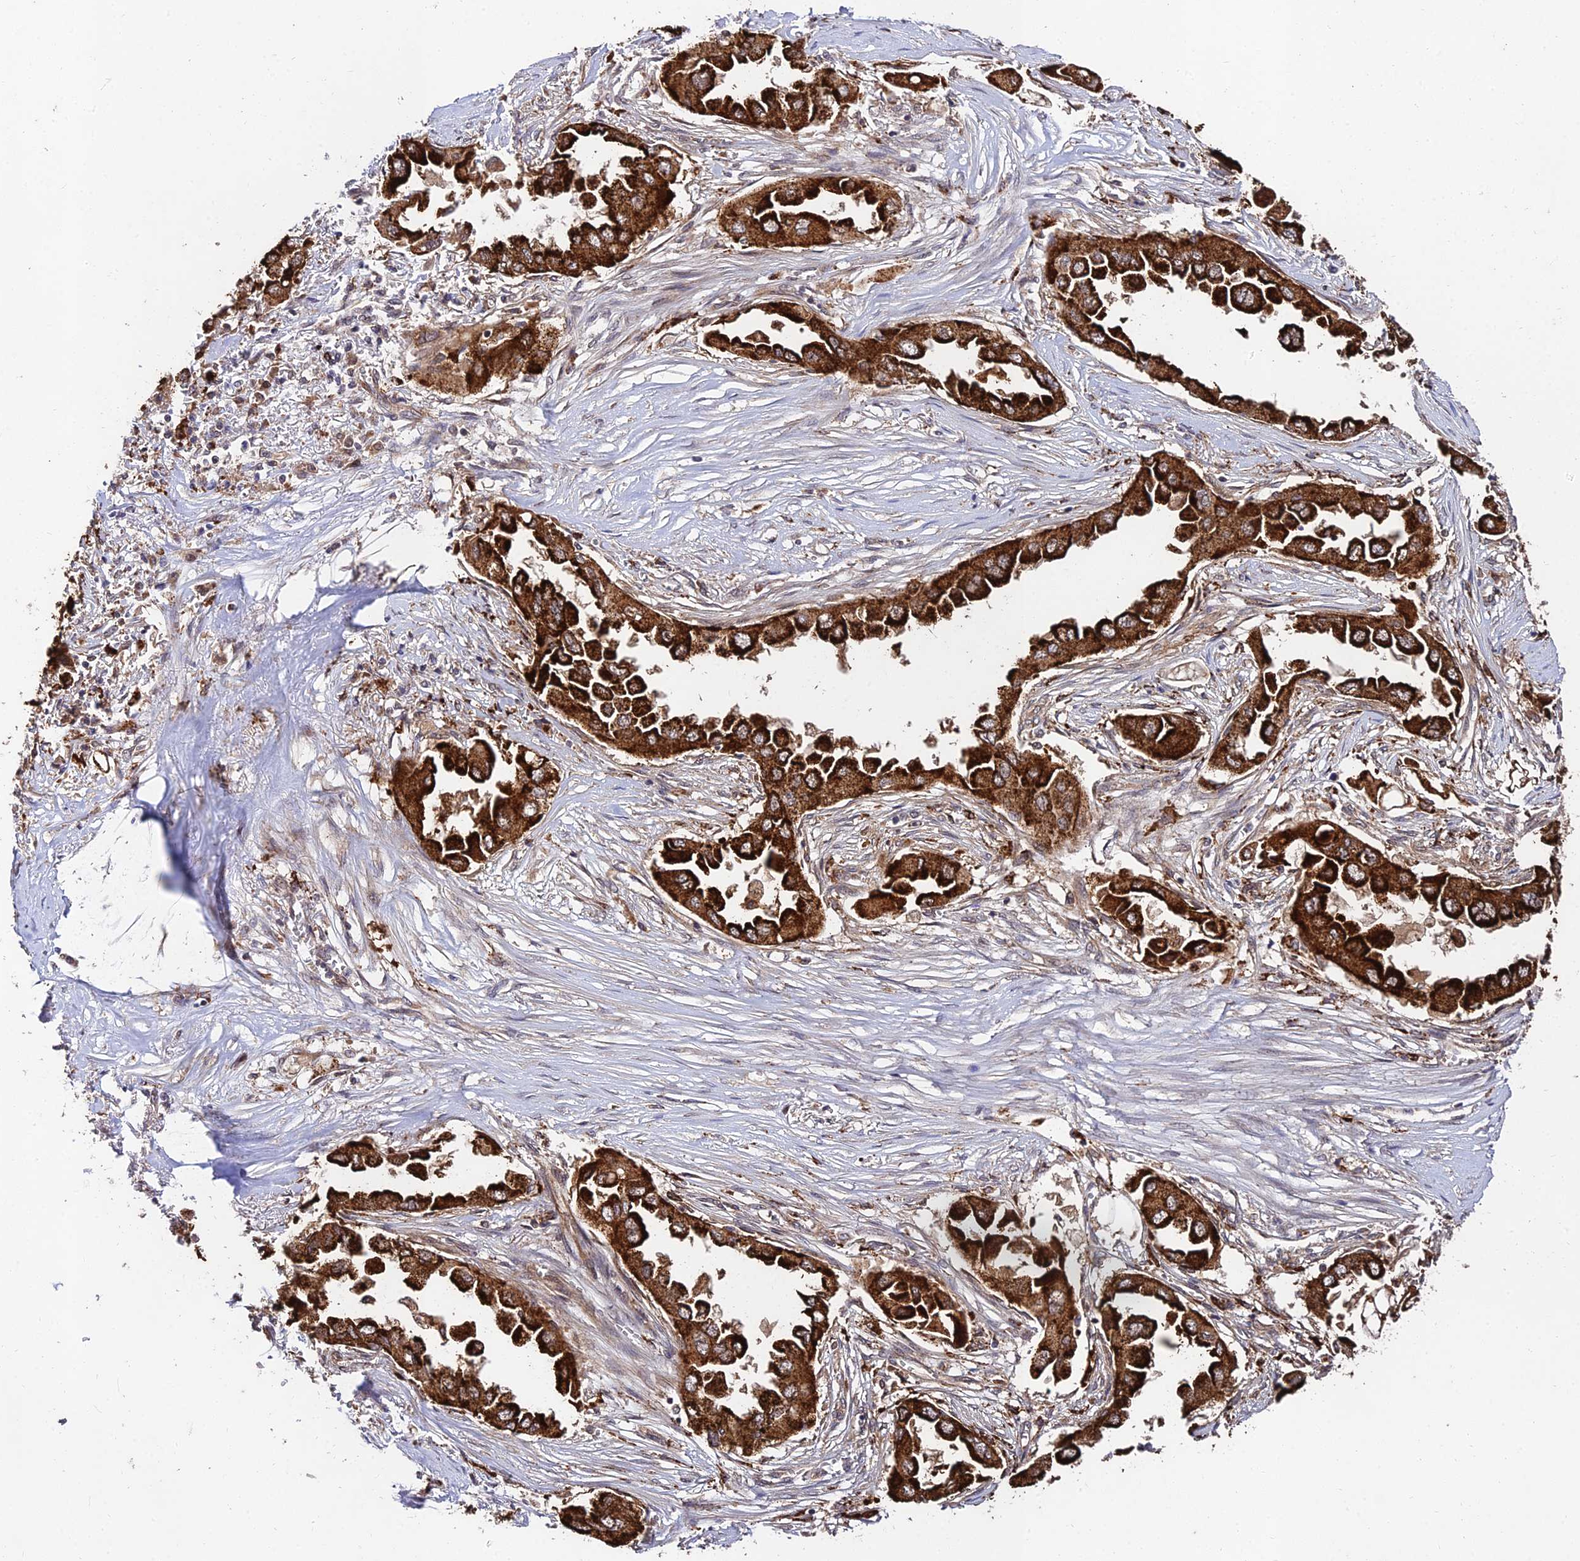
{"staining": {"intensity": "strong", "quantity": ">75%", "location": "cytoplasmic/membranous"}, "tissue": "lung cancer", "cell_type": "Tumor cells", "image_type": "cancer", "snomed": [{"axis": "morphology", "description": "Adenocarcinoma, NOS"}, {"axis": "topography", "description": "Lung"}], "caption": "This image displays lung cancer stained with IHC to label a protein in brown. The cytoplasmic/membranous of tumor cells show strong positivity for the protein. Nuclei are counter-stained blue.", "gene": "MKKS", "patient": {"sex": "female", "age": 76}}